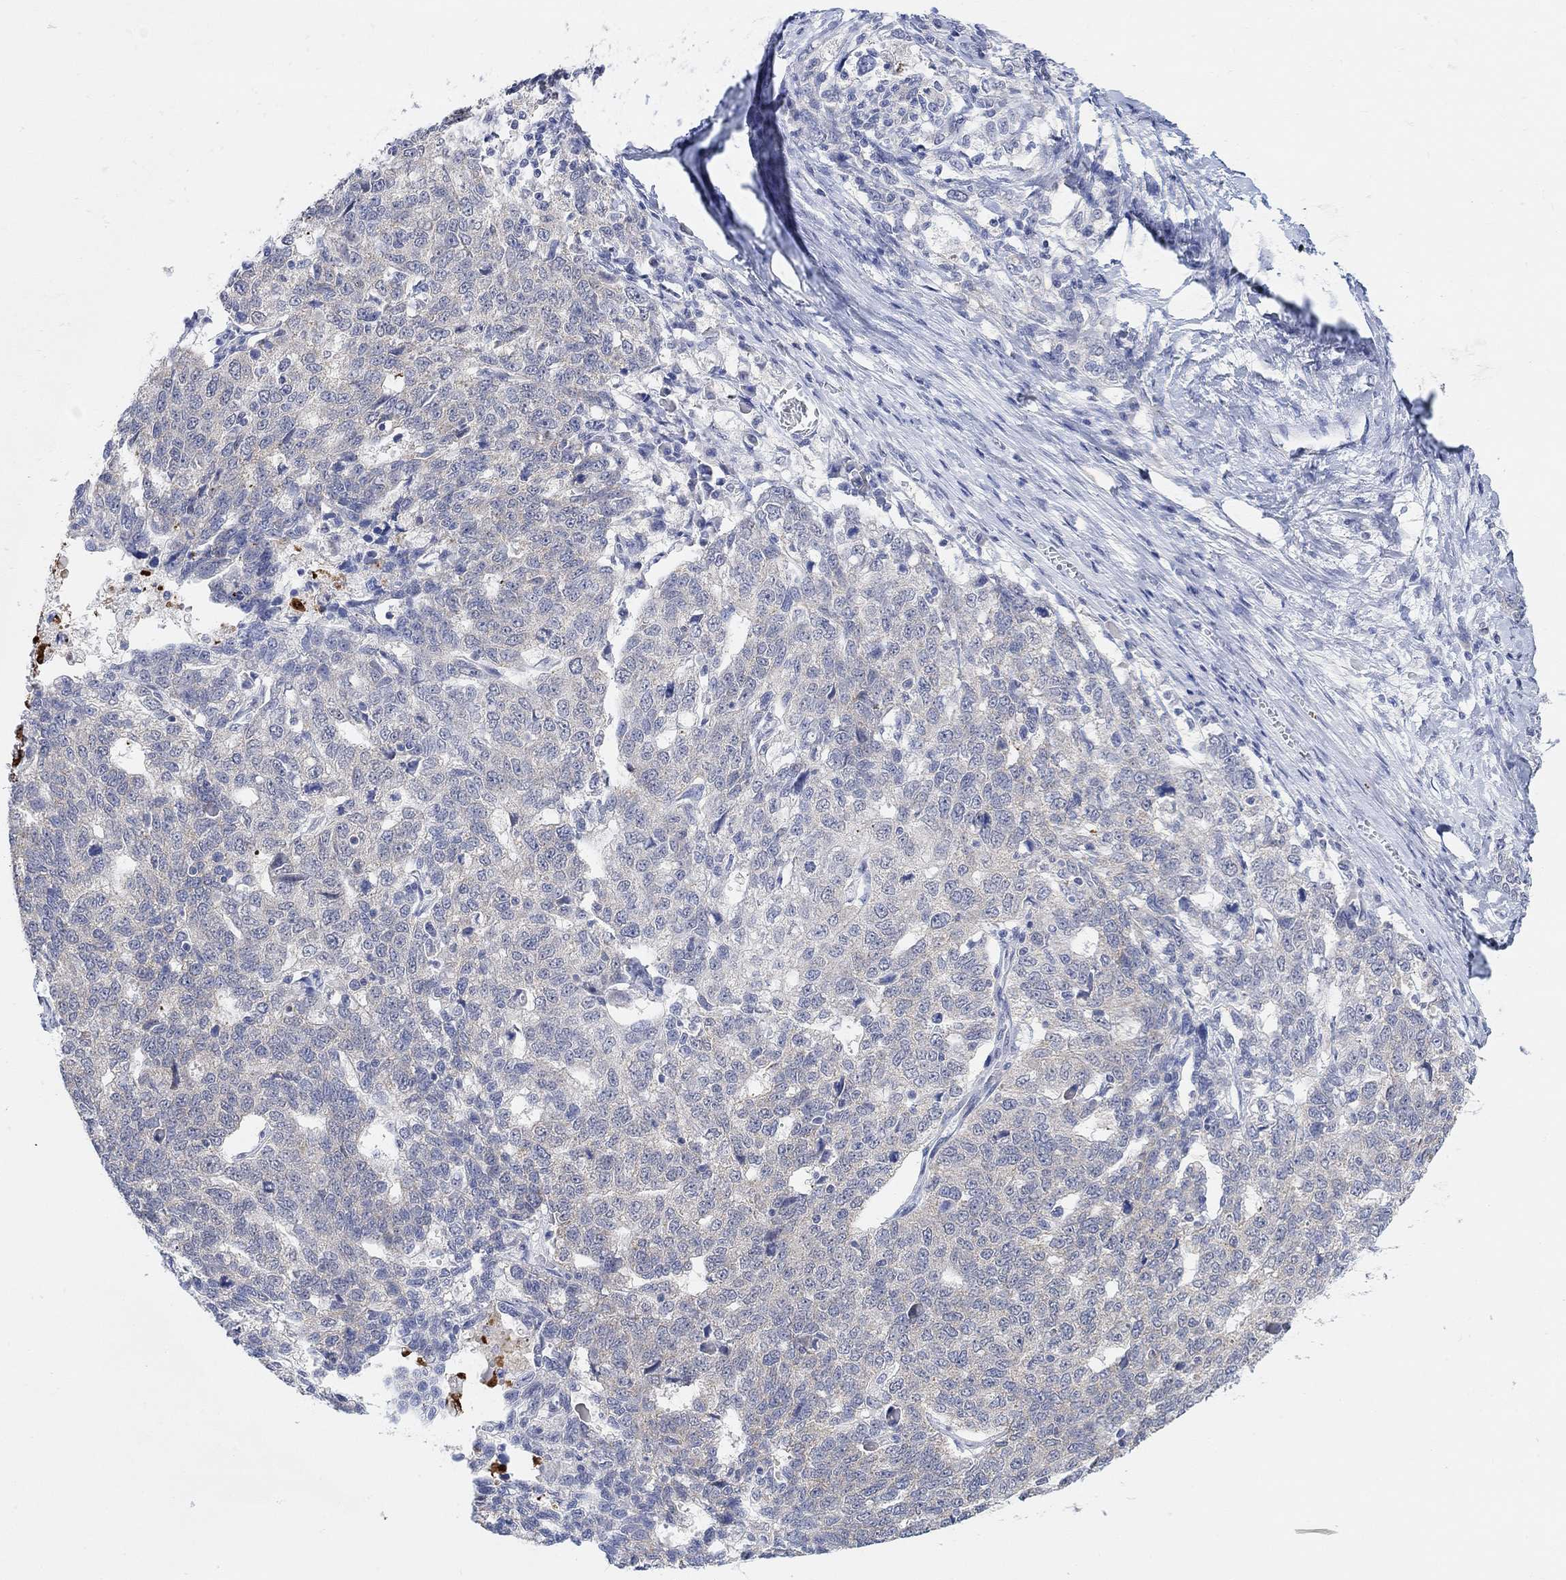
{"staining": {"intensity": "negative", "quantity": "none", "location": "none"}, "tissue": "ovarian cancer", "cell_type": "Tumor cells", "image_type": "cancer", "snomed": [{"axis": "morphology", "description": "Cystadenocarcinoma, serous, NOS"}, {"axis": "topography", "description": "Ovary"}], "caption": "The immunohistochemistry histopathology image has no significant positivity in tumor cells of ovarian serous cystadenocarcinoma tissue.", "gene": "RIMS1", "patient": {"sex": "female", "age": 71}}